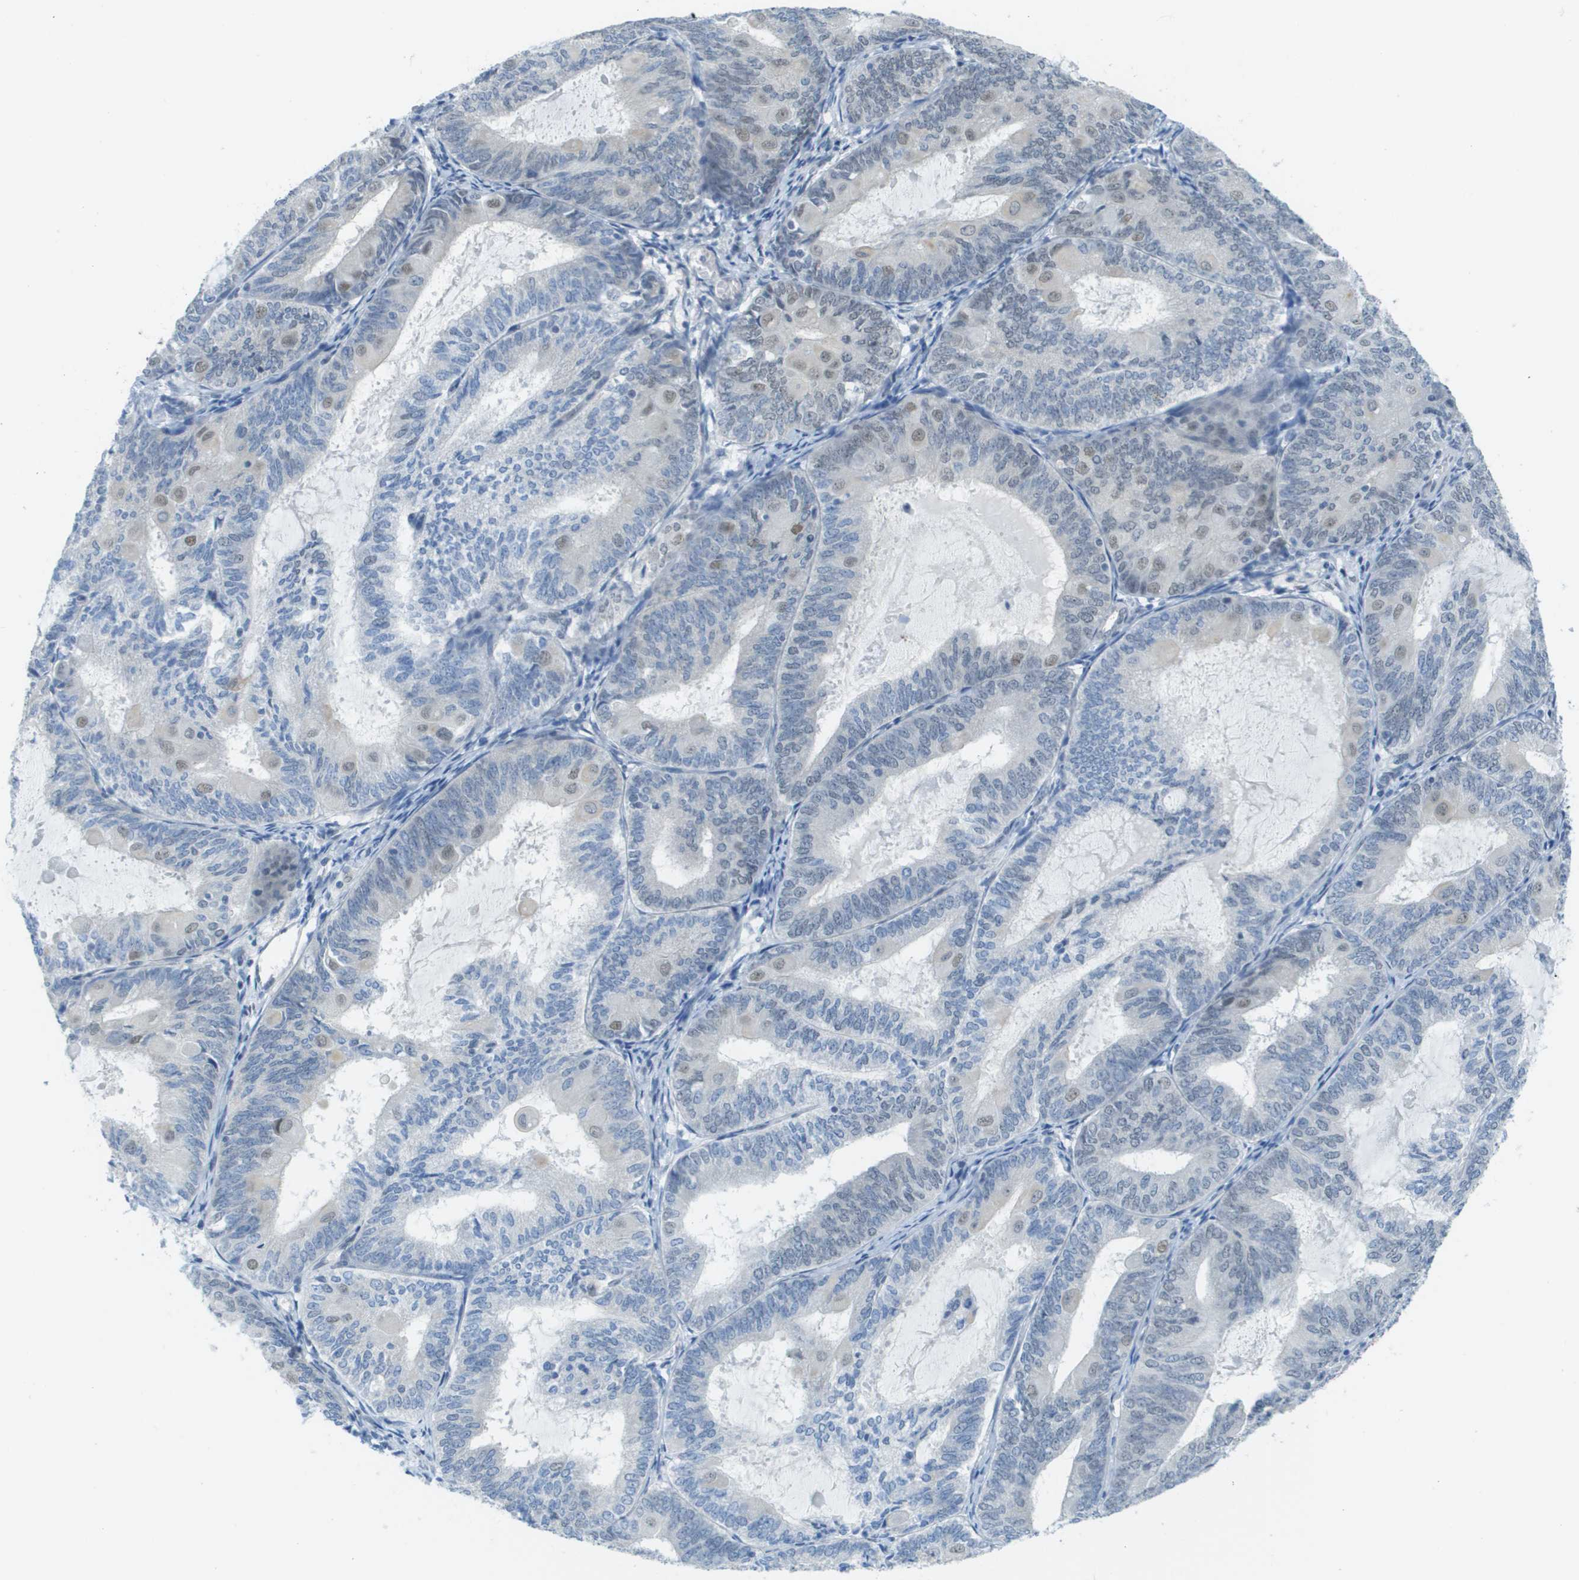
{"staining": {"intensity": "weak", "quantity": "<25%", "location": "nuclear"}, "tissue": "endometrial cancer", "cell_type": "Tumor cells", "image_type": "cancer", "snomed": [{"axis": "morphology", "description": "Adenocarcinoma, NOS"}, {"axis": "topography", "description": "Endometrium"}], "caption": "Tumor cells show no significant expression in endometrial cancer (adenocarcinoma).", "gene": "ARID1B", "patient": {"sex": "female", "age": 81}}